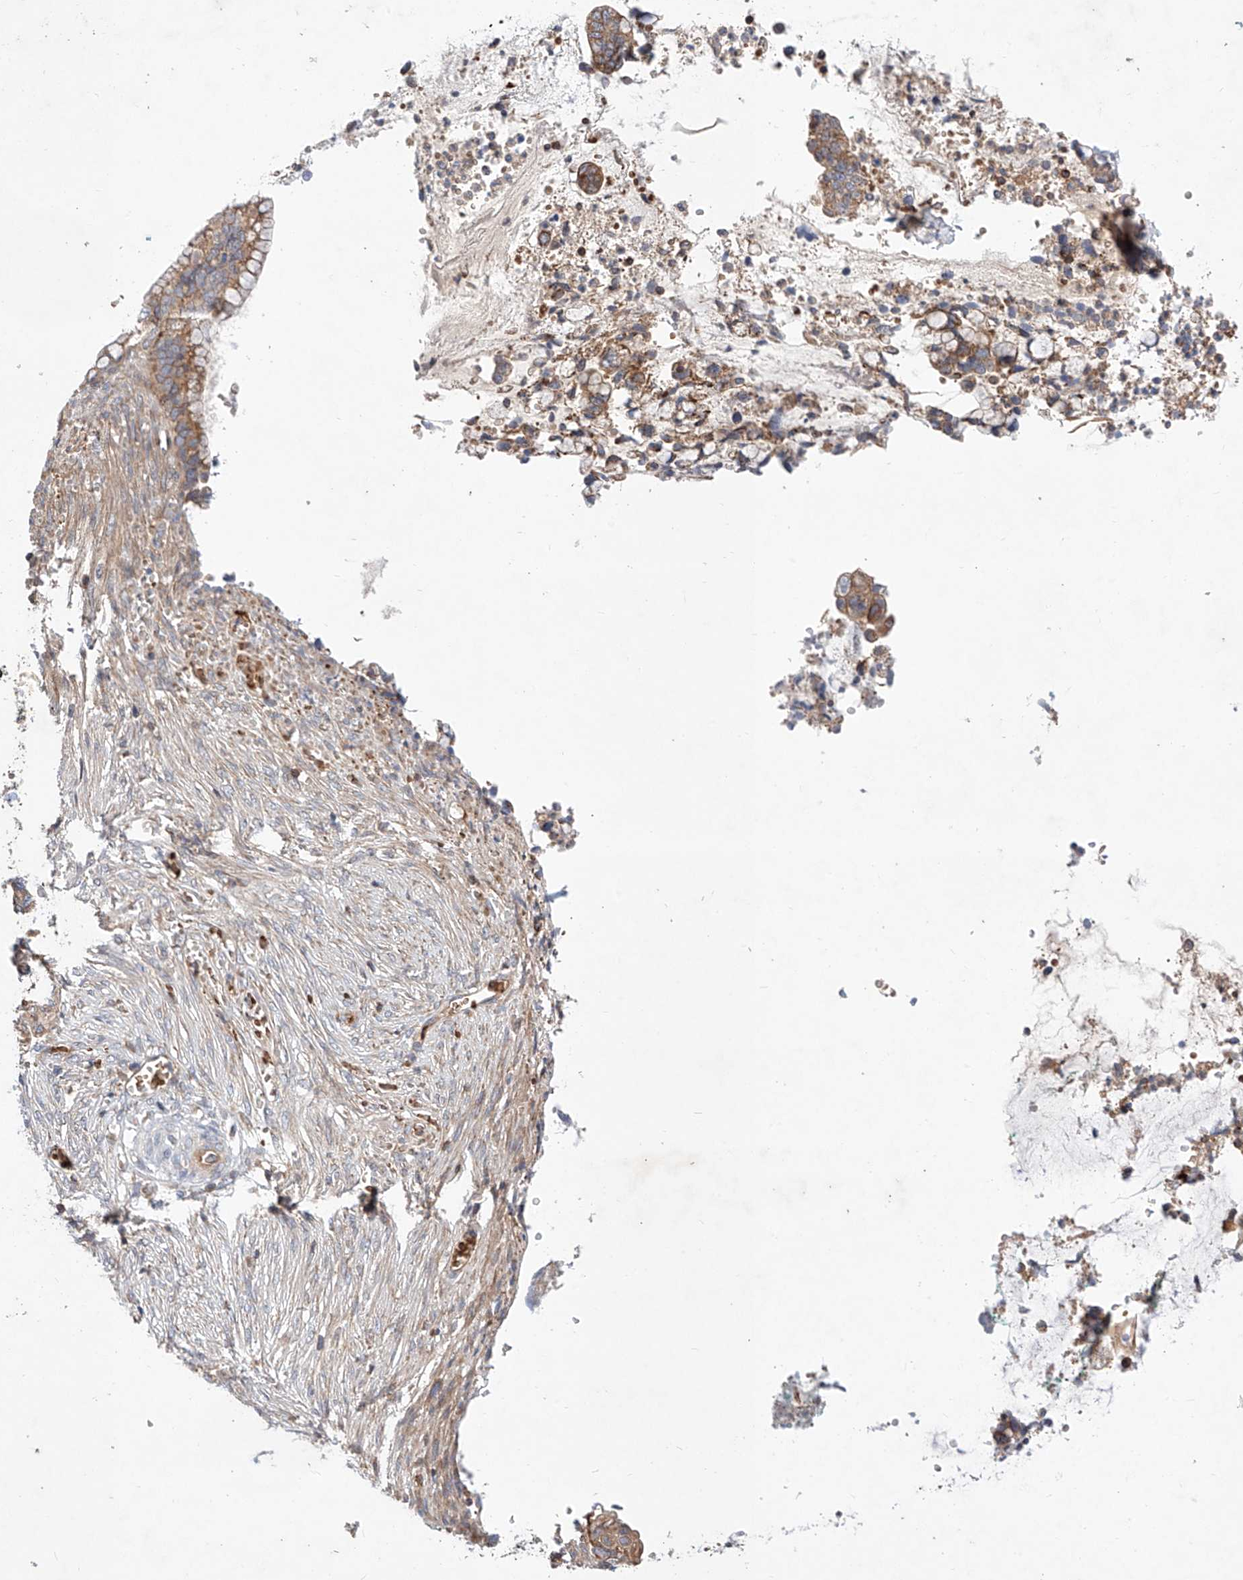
{"staining": {"intensity": "moderate", "quantity": ">75%", "location": "cytoplasmic/membranous"}, "tissue": "cervical cancer", "cell_type": "Tumor cells", "image_type": "cancer", "snomed": [{"axis": "morphology", "description": "Adenocarcinoma, NOS"}, {"axis": "topography", "description": "Cervix"}], "caption": "Immunohistochemical staining of human cervical cancer (adenocarcinoma) reveals medium levels of moderate cytoplasmic/membranous protein positivity in approximately >75% of tumor cells.", "gene": "NR1D1", "patient": {"sex": "female", "age": 44}}